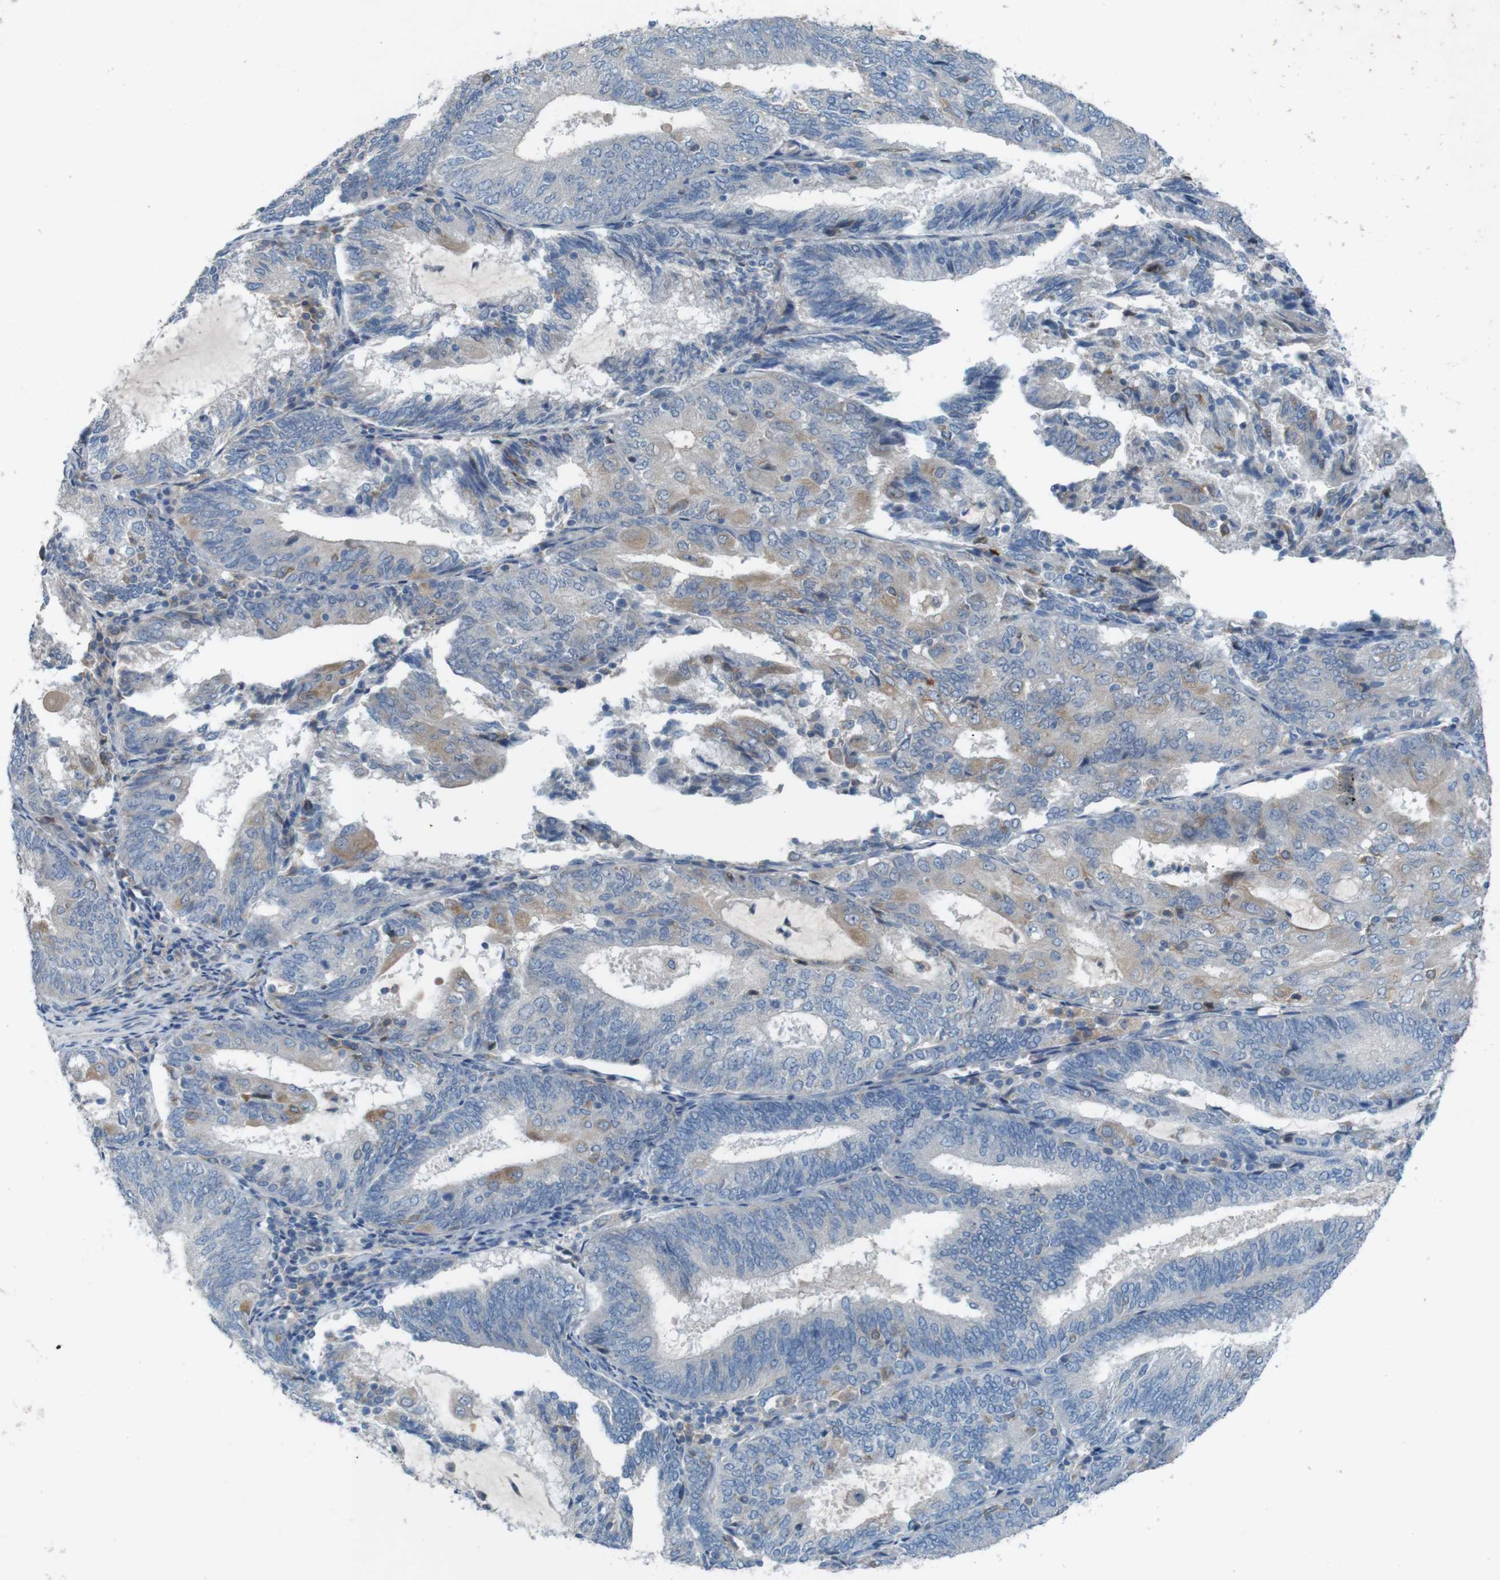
{"staining": {"intensity": "weak", "quantity": "25%-75%", "location": "cytoplasmic/membranous"}, "tissue": "endometrial cancer", "cell_type": "Tumor cells", "image_type": "cancer", "snomed": [{"axis": "morphology", "description": "Adenocarcinoma, NOS"}, {"axis": "topography", "description": "Endometrium"}], "caption": "Human endometrial cancer (adenocarcinoma) stained with a protein marker shows weak staining in tumor cells.", "gene": "MOGAT3", "patient": {"sex": "female", "age": 81}}